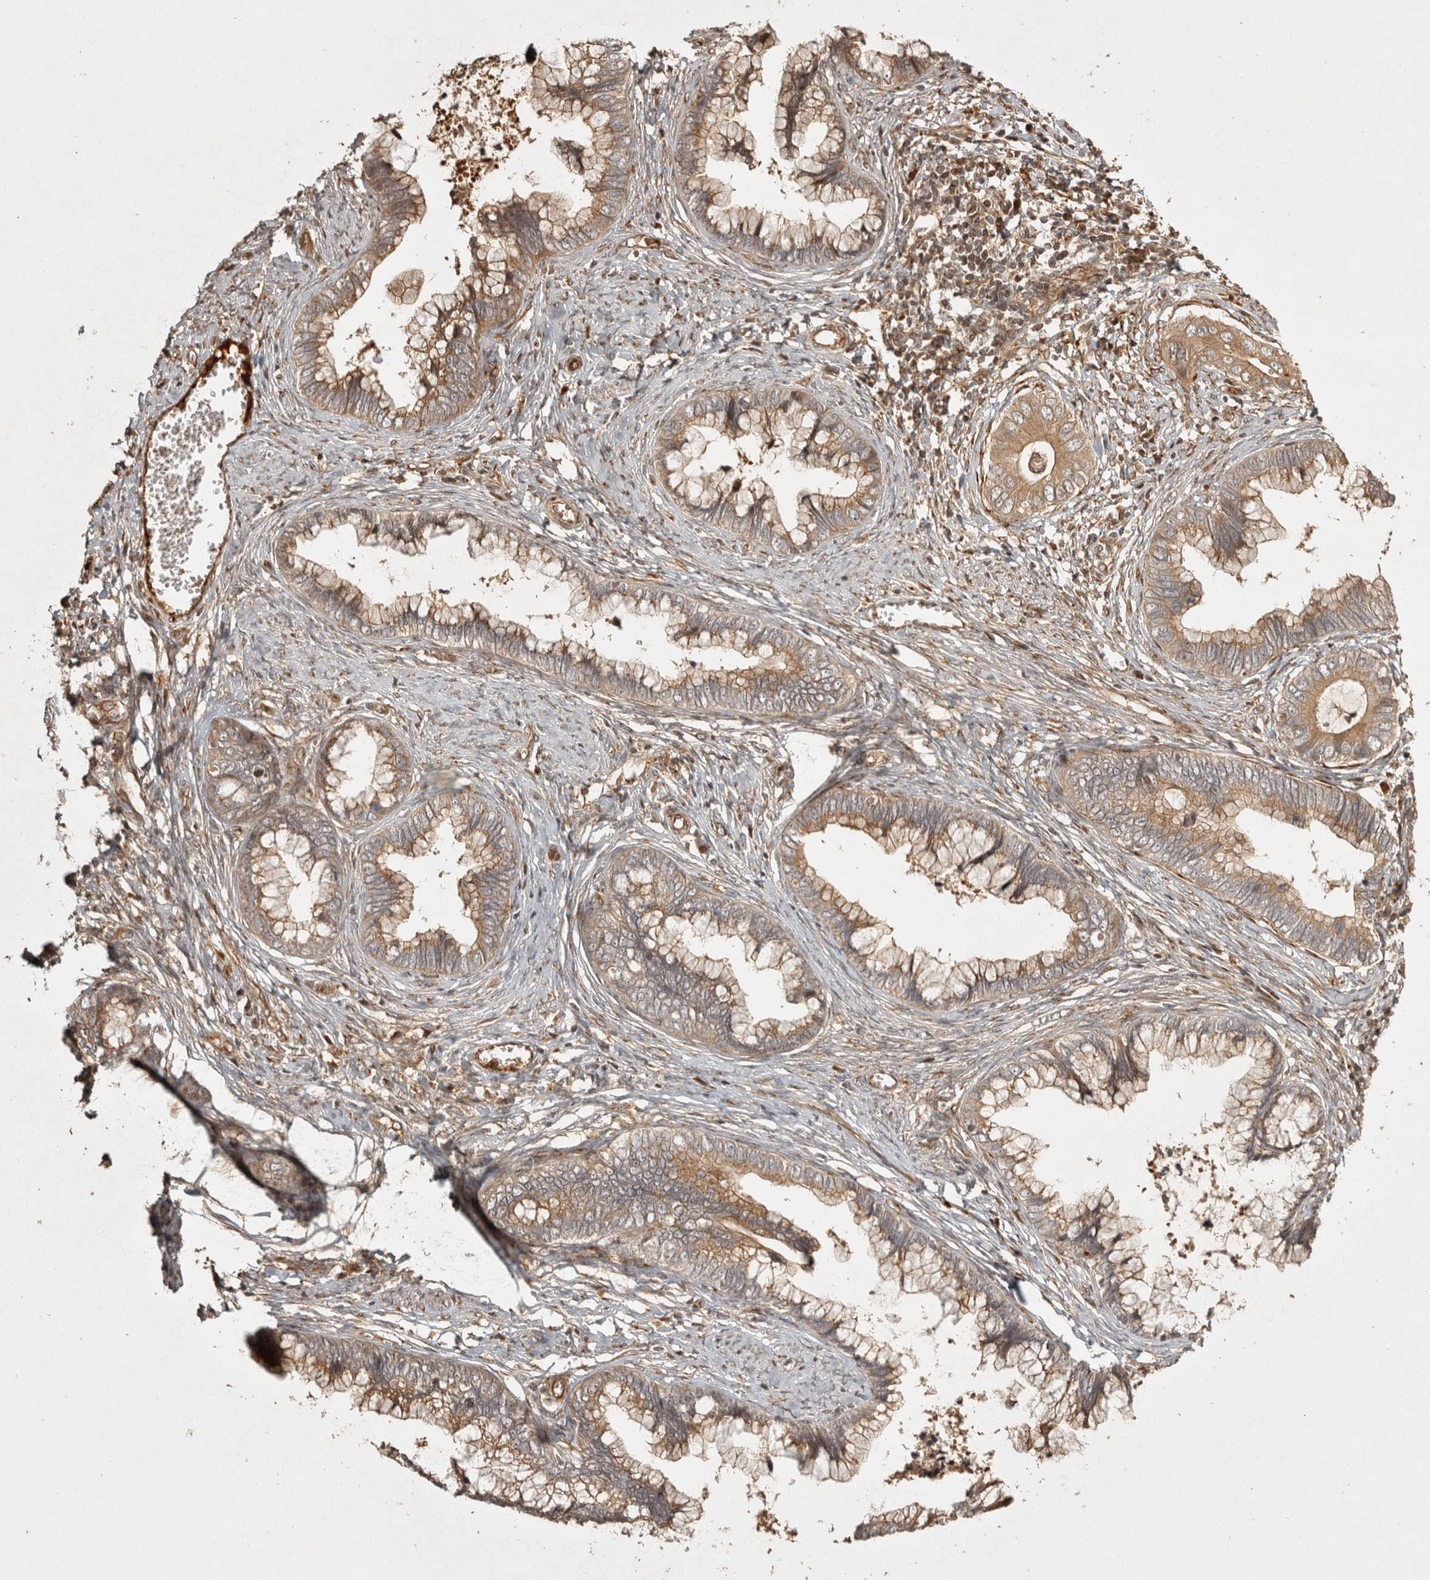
{"staining": {"intensity": "moderate", "quantity": ">75%", "location": "cytoplasmic/membranous"}, "tissue": "cervical cancer", "cell_type": "Tumor cells", "image_type": "cancer", "snomed": [{"axis": "morphology", "description": "Adenocarcinoma, NOS"}, {"axis": "topography", "description": "Cervix"}], "caption": "A brown stain labels moderate cytoplasmic/membranous positivity of a protein in human adenocarcinoma (cervical) tumor cells. (DAB (3,3'-diaminobenzidine) IHC with brightfield microscopy, high magnification).", "gene": "CAMSAP2", "patient": {"sex": "female", "age": 44}}